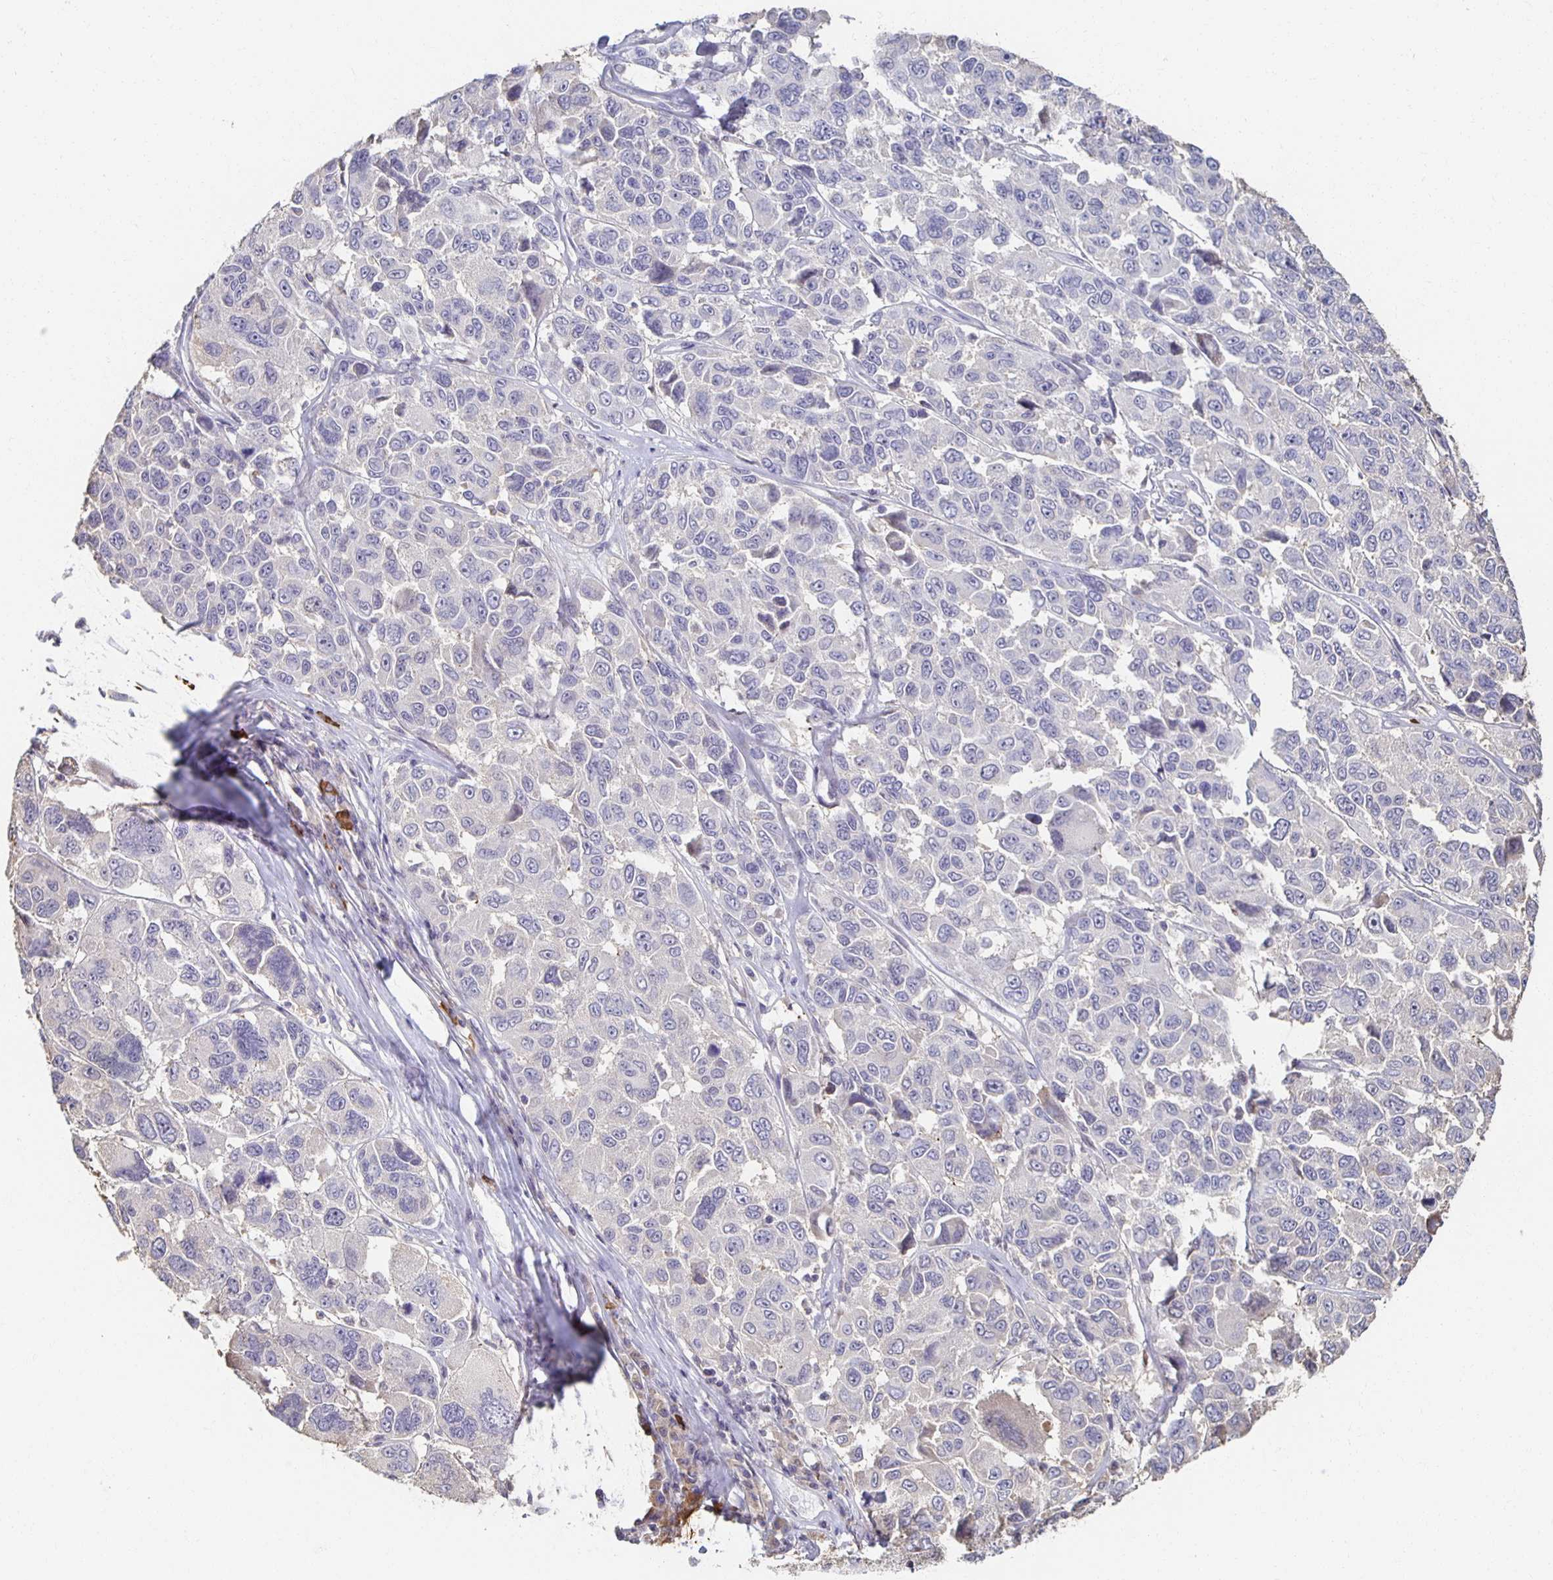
{"staining": {"intensity": "negative", "quantity": "none", "location": "none"}, "tissue": "melanoma", "cell_type": "Tumor cells", "image_type": "cancer", "snomed": [{"axis": "morphology", "description": "Malignant melanoma, NOS"}, {"axis": "topography", "description": "Skin"}], "caption": "Micrograph shows no significant protein staining in tumor cells of malignant melanoma.", "gene": "ZNF692", "patient": {"sex": "female", "age": 66}}